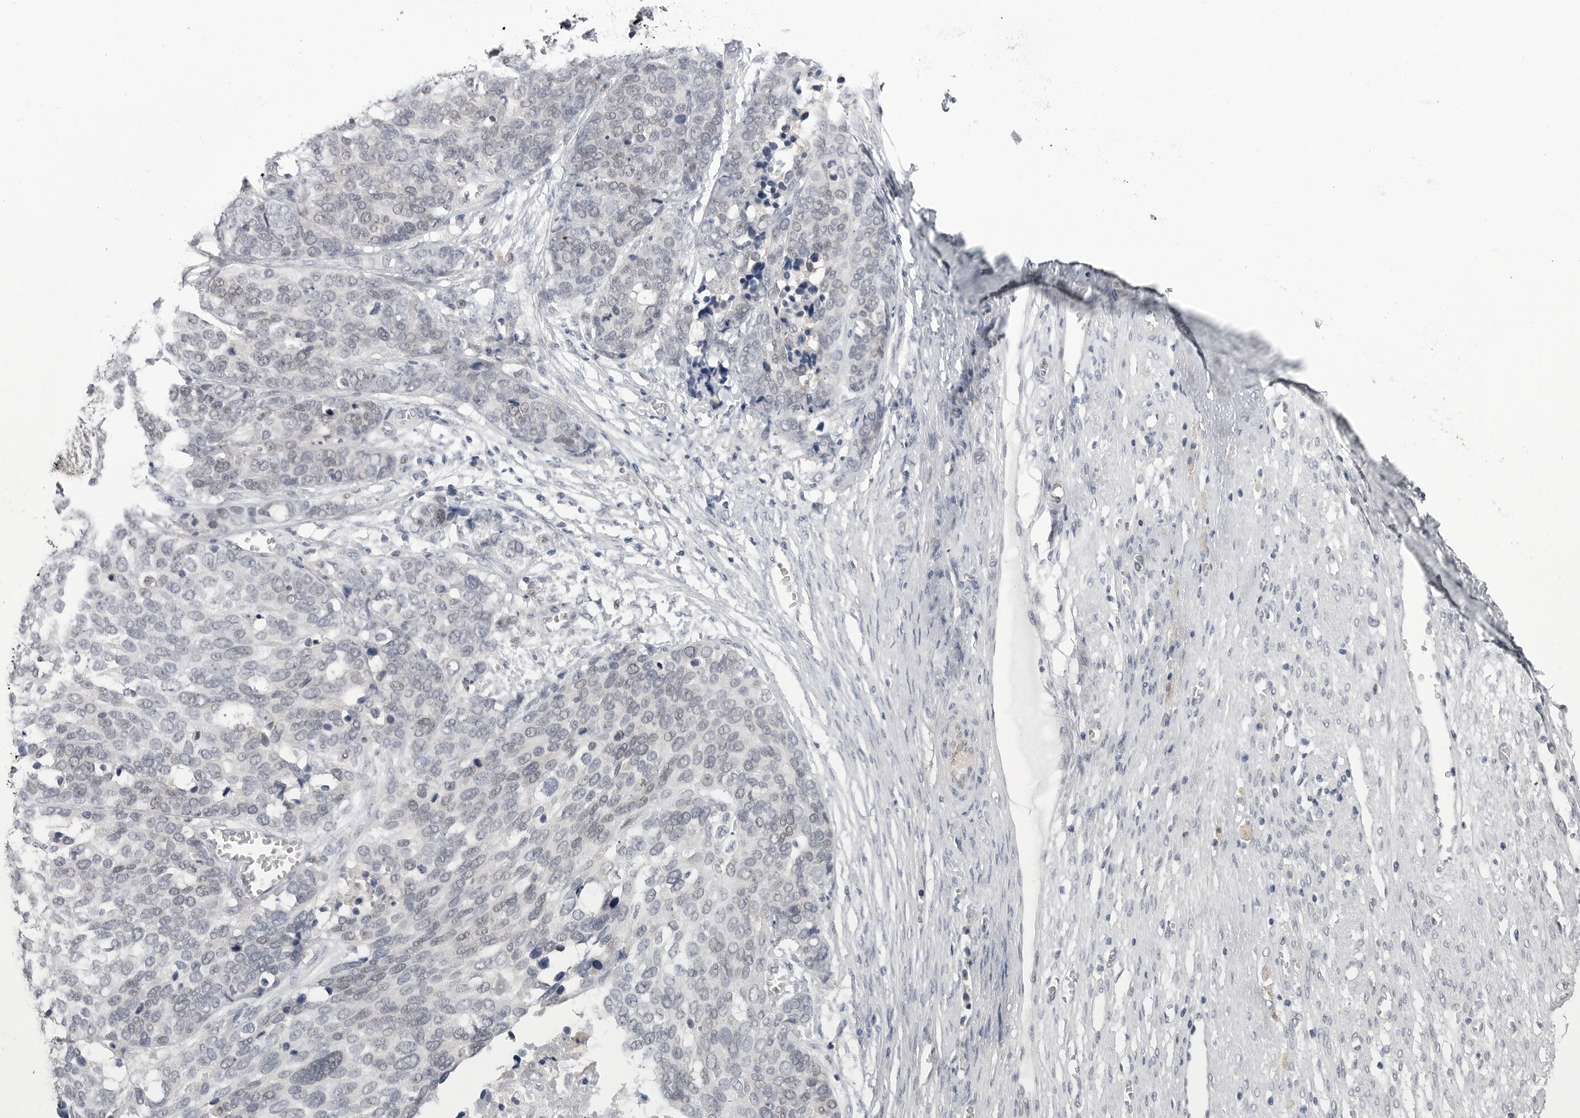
{"staining": {"intensity": "weak", "quantity": "<25%", "location": "nuclear"}, "tissue": "ovarian cancer", "cell_type": "Tumor cells", "image_type": "cancer", "snomed": [{"axis": "morphology", "description": "Cystadenocarcinoma, serous, NOS"}, {"axis": "topography", "description": "Ovary"}], "caption": "Immunohistochemical staining of human ovarian cancer (serous cystadenocarcinoma) displays no significant positivity in tumor cells.", "gene": "PNPO", "patient": {"sex": "female", "age": 44}}